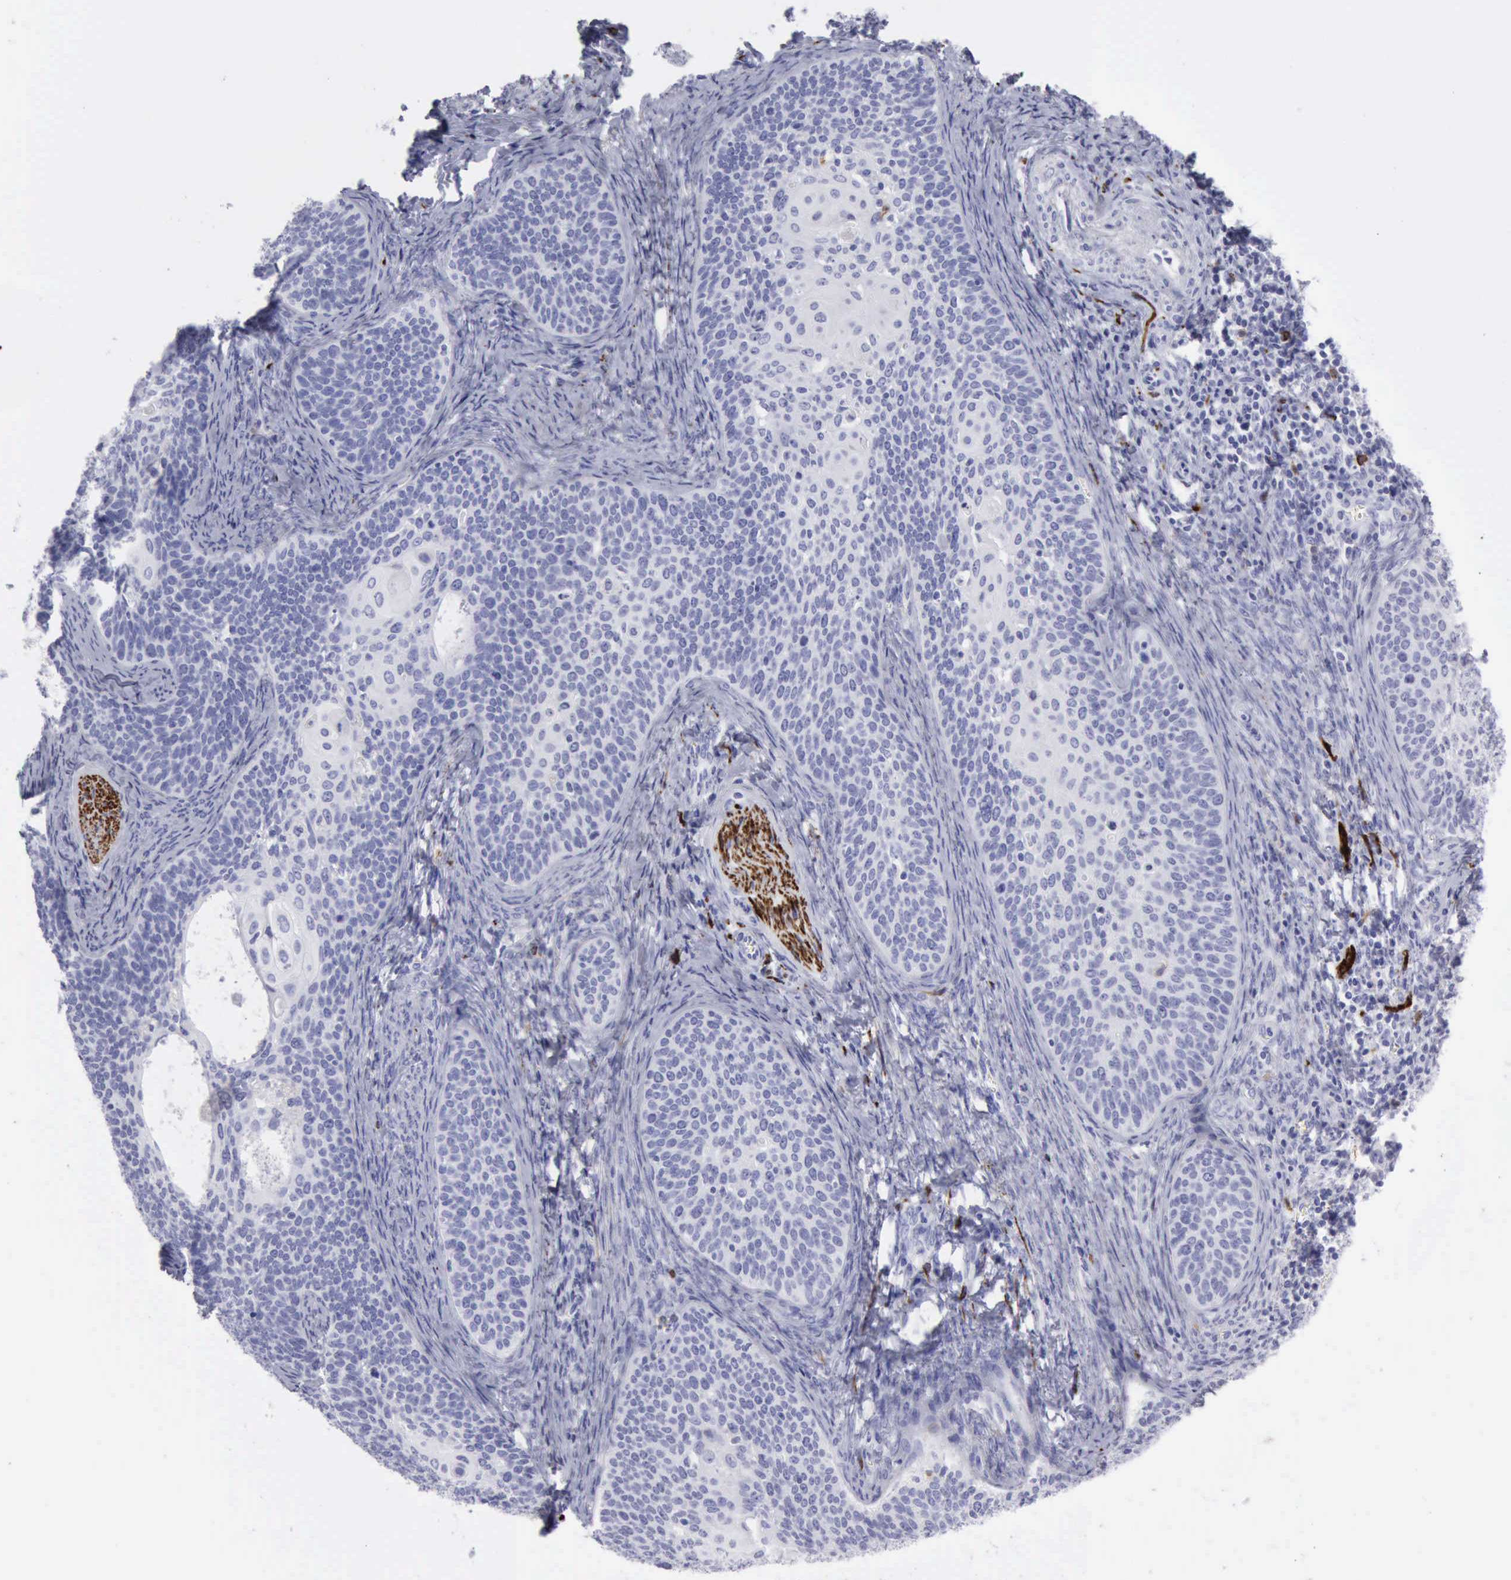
{"staining": {"intensity": "negative", "quantity": "none", "location": "none"}, "tissue": "cervical cancer", "cell_type": "Tumor cells", "image_type": "cancer", "snomed": [{"axis": "morphology", "description": "Squamous cell carcinoma, NOS"}, {"axis": "topography", "description": "Cervix"}], "caption": "Tumor cells show no significant staining in cervical cancer (squamous cell carcinoma).", "gene": "NCAM1", "patient": {"sex": "female", "age": 33}}